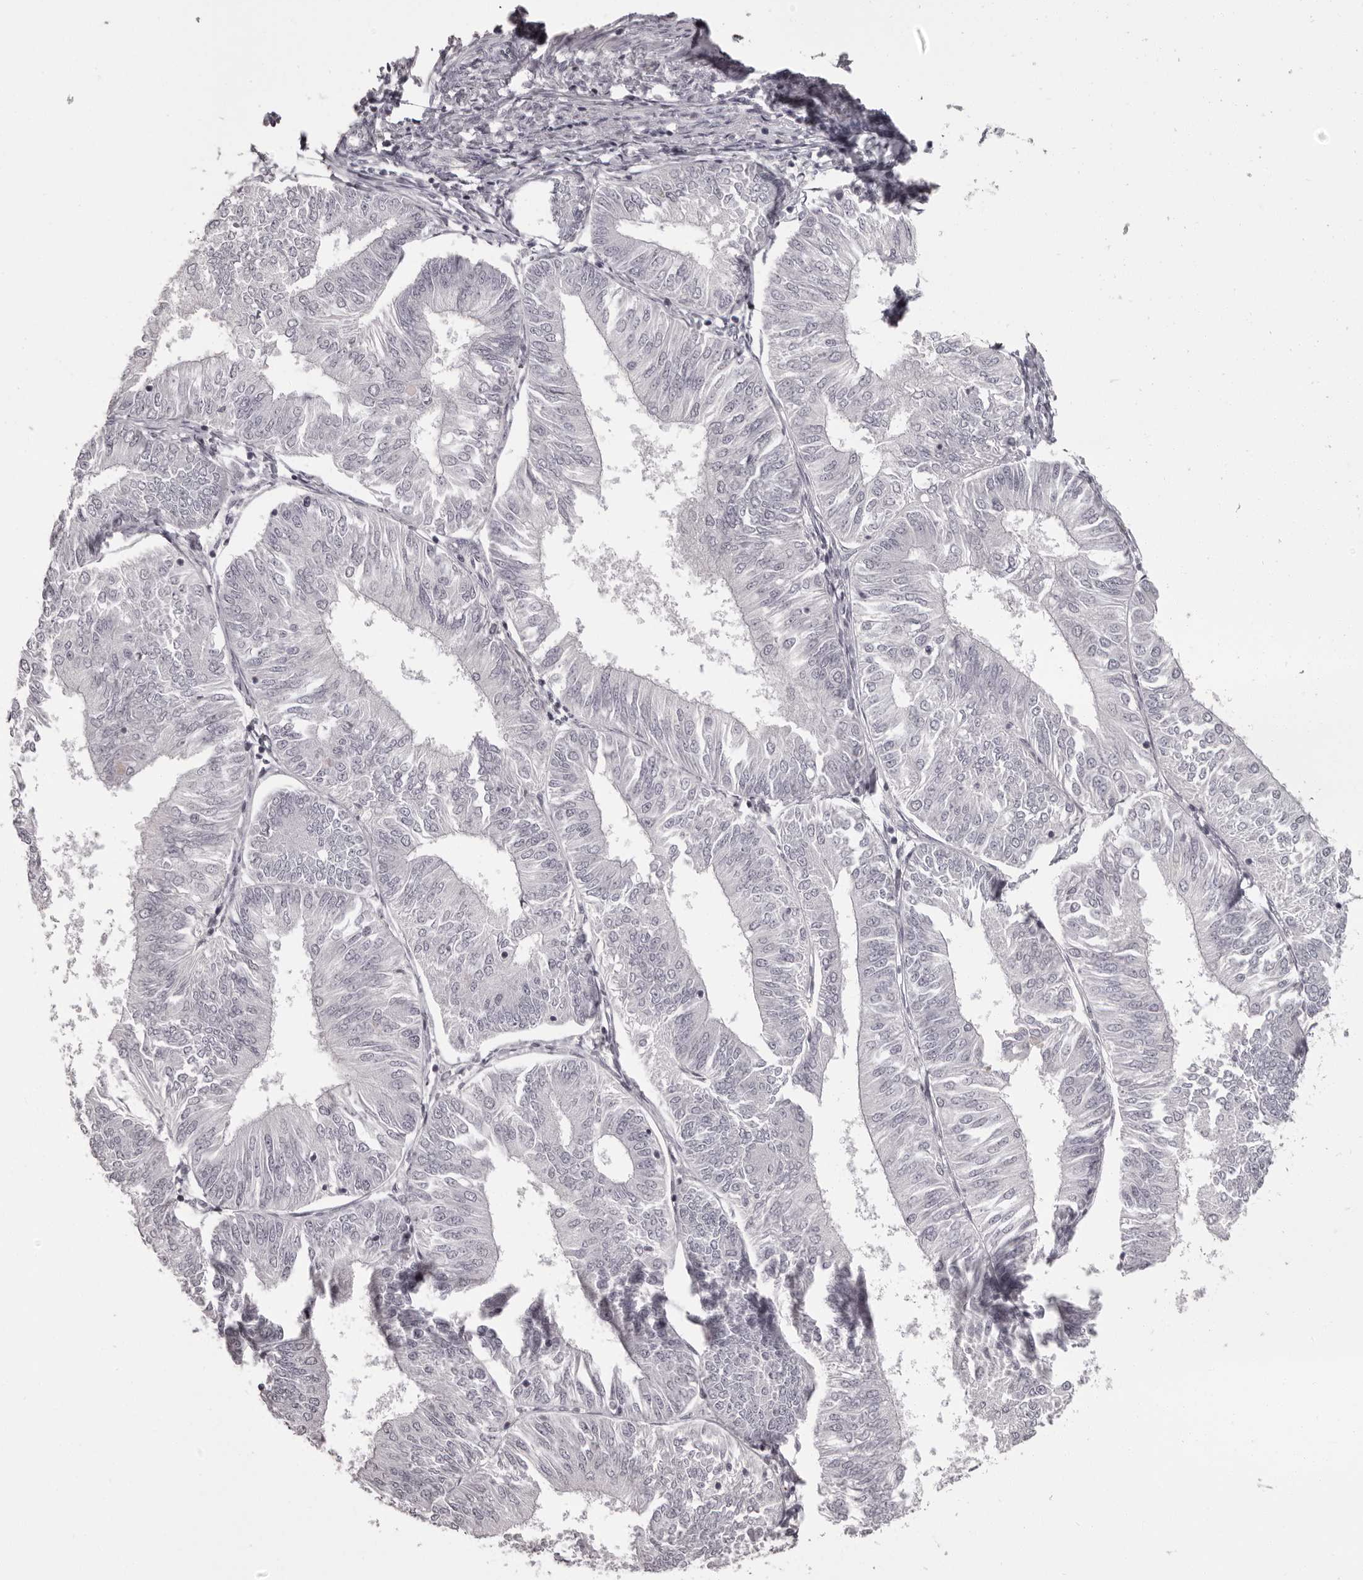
{"staining": {"intensity": "negative", "quantity": "none", "location": "none"}, "tissue": "endometrial cancer", "cell_type": "Tumor cells", "image_type": "cancer", "snomed": [{"axis": "morphology", "description": "Adenocarcinoma, NOS"}, {"axis": "topography", "description": "Endometrium"}], "caption": "DAB (3,3'-diaminobenzidine) immunohistochemical staining of endometrial adenocarcinoma reveals no significant positivity in tumor cells. (Stains: DAB (3,3'-diaminobenzidine) immunohistochemistry with hematoxylin counter stain, Microscopy: brightfield microscopy at high magnification).", "gene": "C8orf74", "patient": {"sex": "female", "age": 58}}